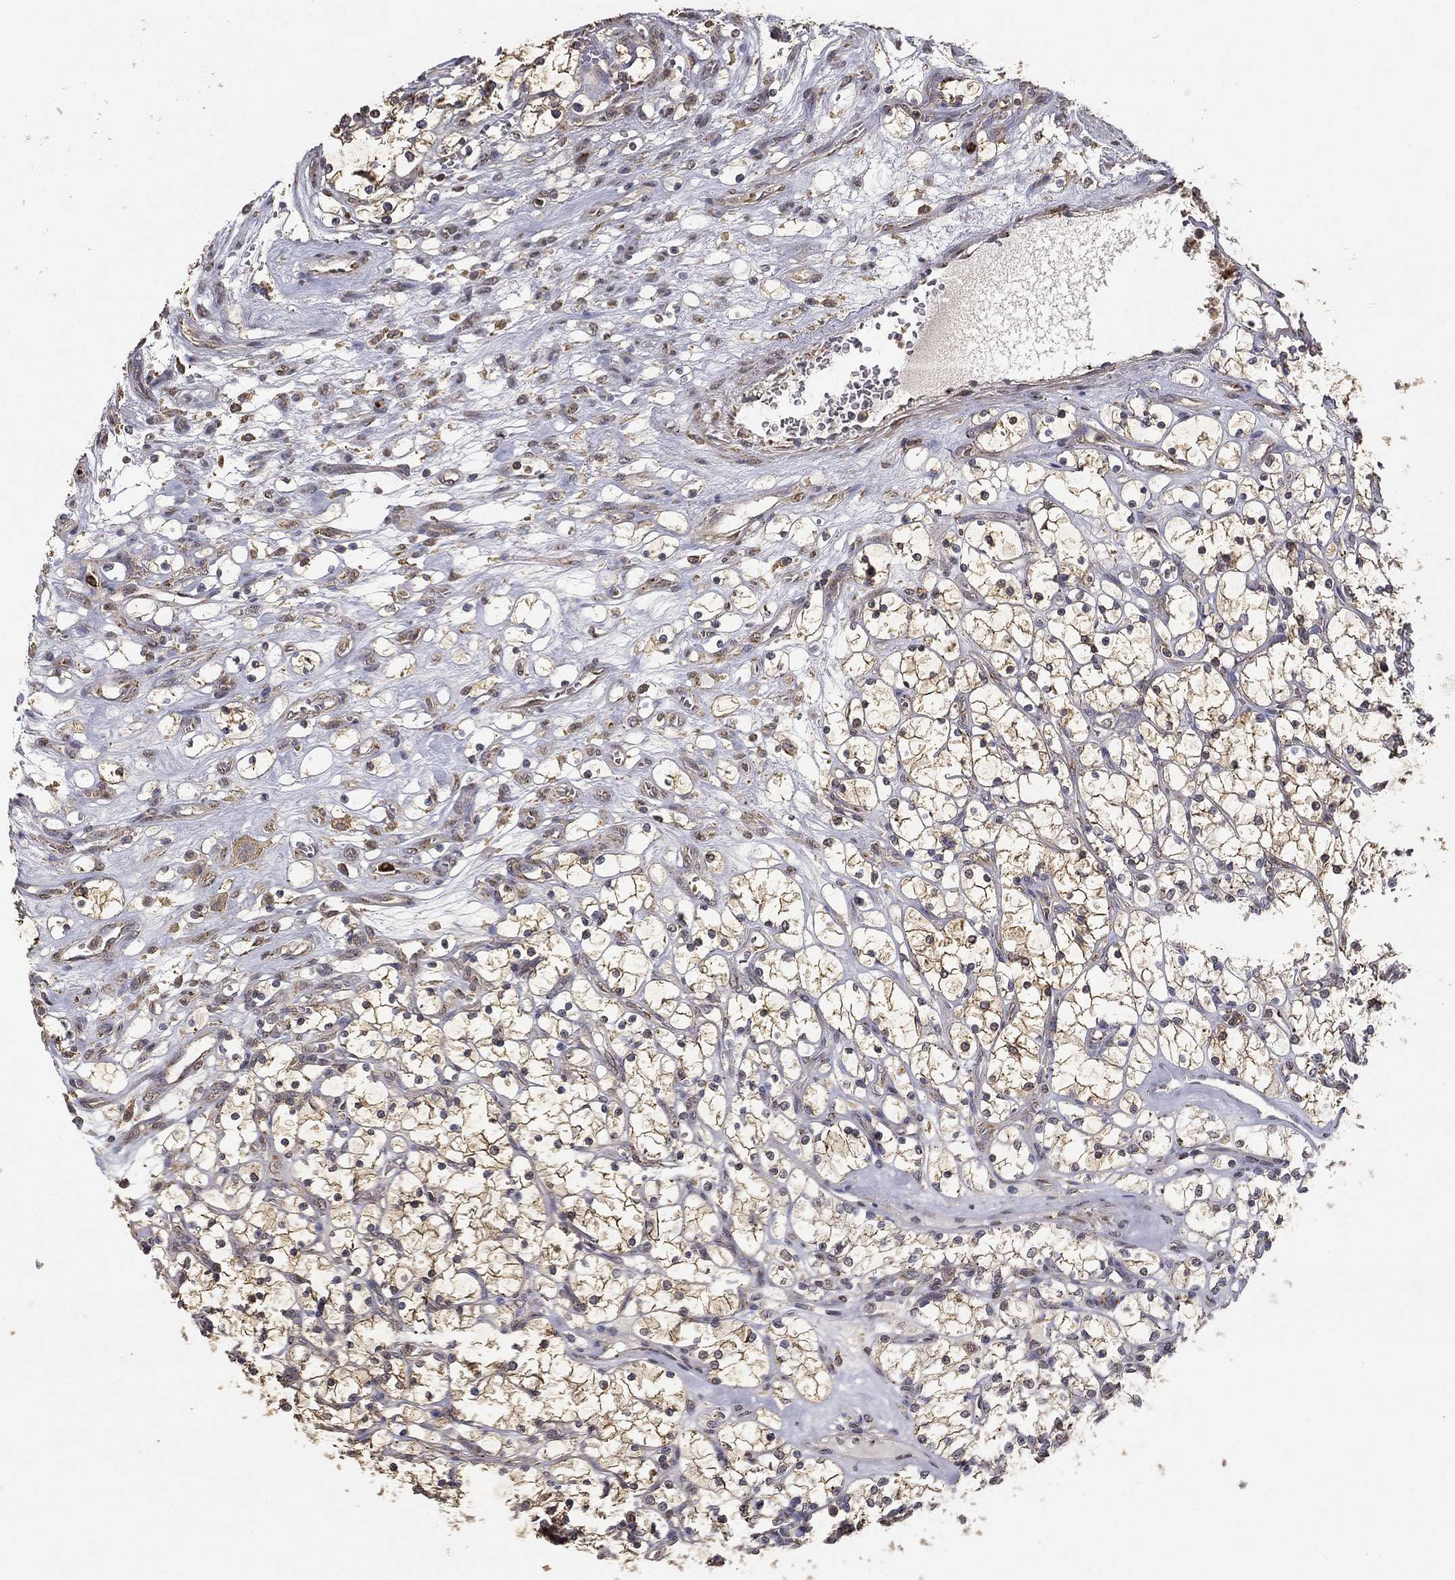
{"staining": {"intensity": "weak", "quantity": ">75%", "location": "cytoplasmic/membranous"}, "tissue": "renal cancer", "cell_type": "Tumor cells", "image_type": "cancer", "snomed": [{"axis": "morphology", "description": "Adenocarcinoma, NOS"}, {"axis": "topography", "description": "Kidney"}], "caption": "High-magnification brightfield microscopy of renal cancer (adenocarcinoma) stained with DAB (brown) and counterstained with hematoxylin (blue). tumor cells exhibit weak cytoplasmic/membranous positivity is appreciated in about>75% of cells.", "gene": "GPR183", "patient": {"sex": "female", "age": 69}}